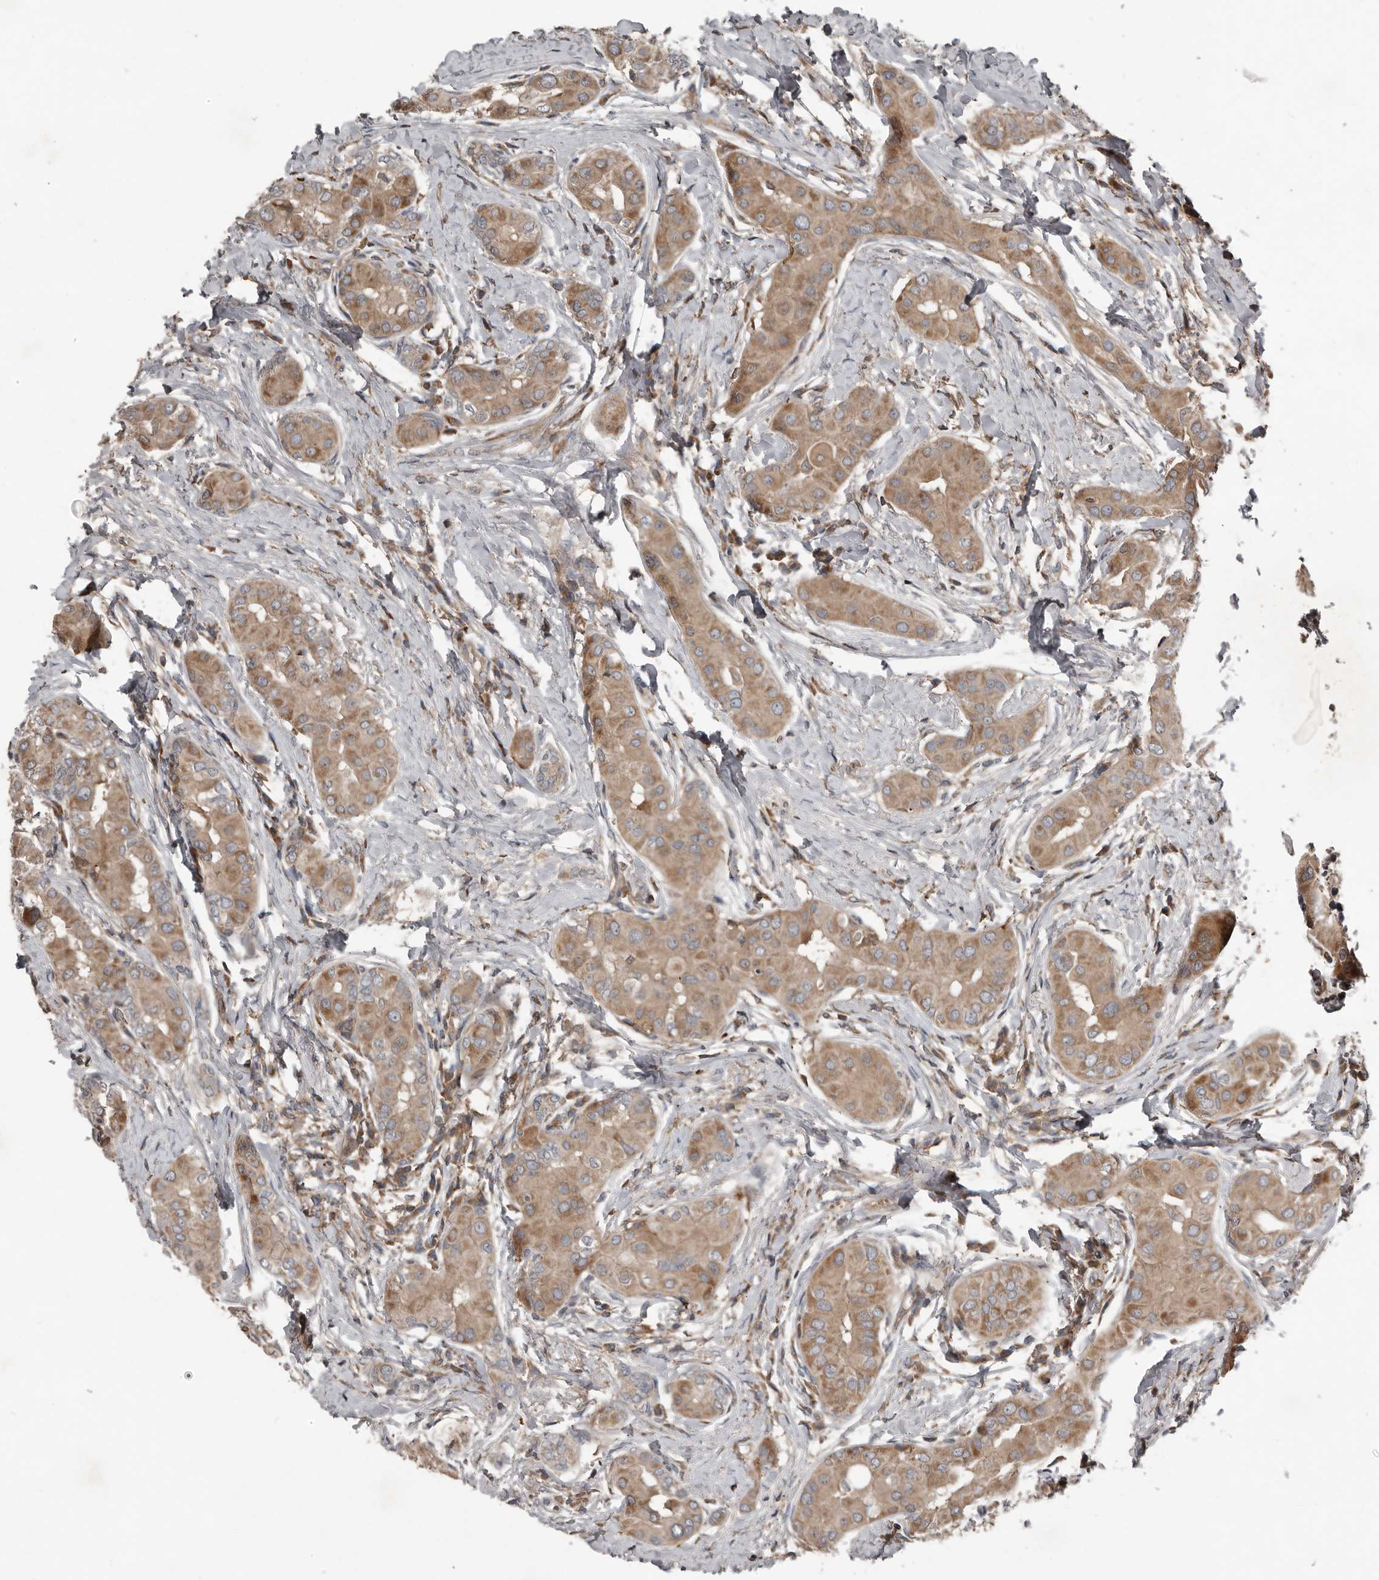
{"staining": {"intensity": "moderate", "quantity": ">75%", "location": "cytoplasmic/membranous"}, "tissue": "thyroid cancer", "cell_type": "Tumor cells", "image_type": "cancer", "snomed": [{"axis": "morphology", "description": "Papillary adenocarcinoma, NOS"}, {"axis": "topography", "description": "Thyroid gland"}], "caption": "The photomicrograph reveals a brown stain indicating the presence of a protein in the cytoplasmic/membranous of tumor cells in thyroid papillary adenocarcinoma.", "gene": "FBXO31", "patient": {"sex": "male", "age": 33}}